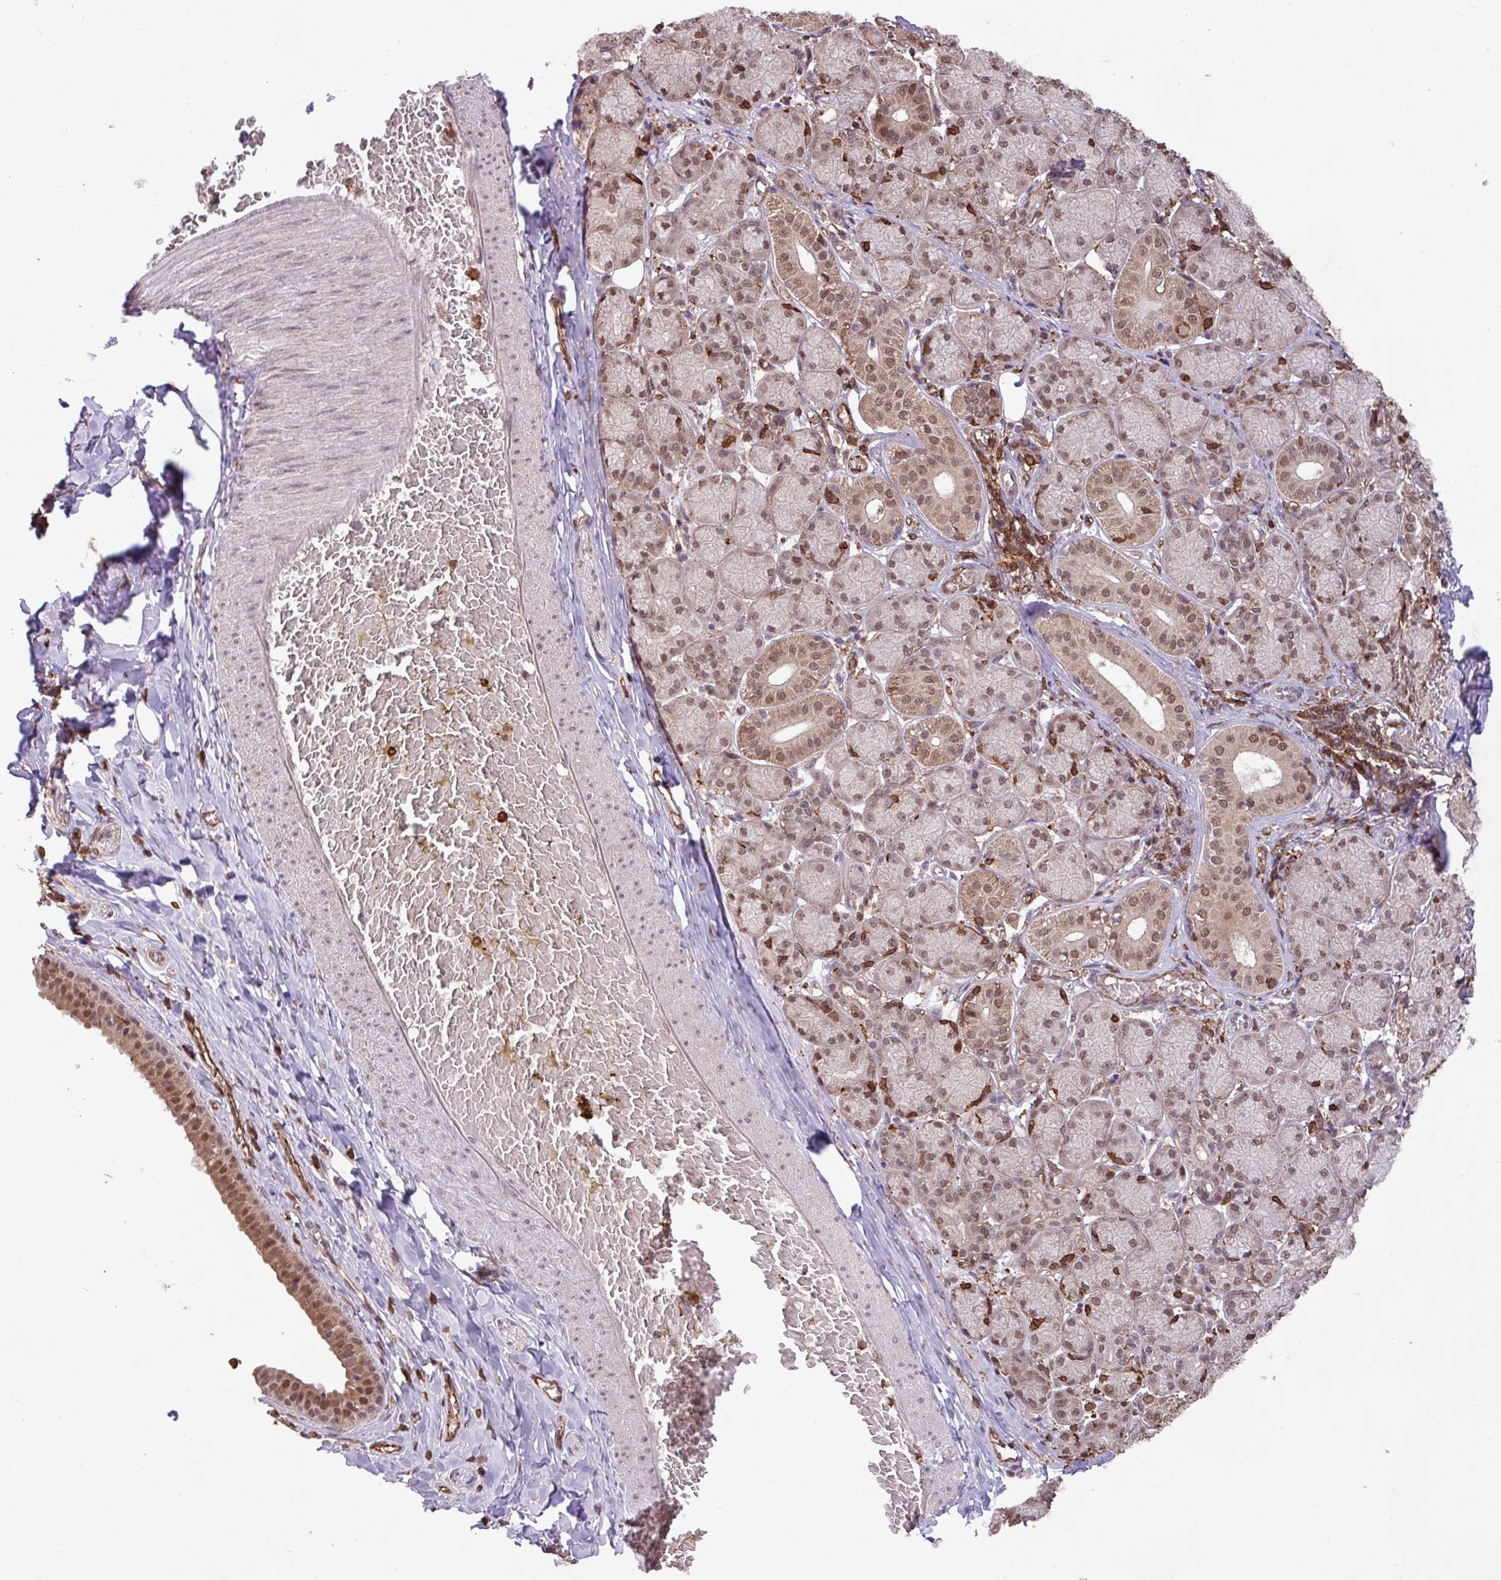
{"staining": {"intensity": "negative", "quantity": "none", "location": "none"}, "tissue": "adipose tissue", "cell_type": "Adipocytes", "image_type": "normal", "snomed": [{"axis": "morphology", "description": "Normal tissue, NOS"}, {"axis": "topography", "description": "Salivary gland"}, {"axis": "topography", "description": "Peripheral nerve tissue"}], "caption": "High power microscopy micrograph of an IHC photomicrograph of normal adipose tissue, revealing no significant positivity in adipocytes.", "gene": "GON7", "patient": {"sex": "female", "age": 24}}